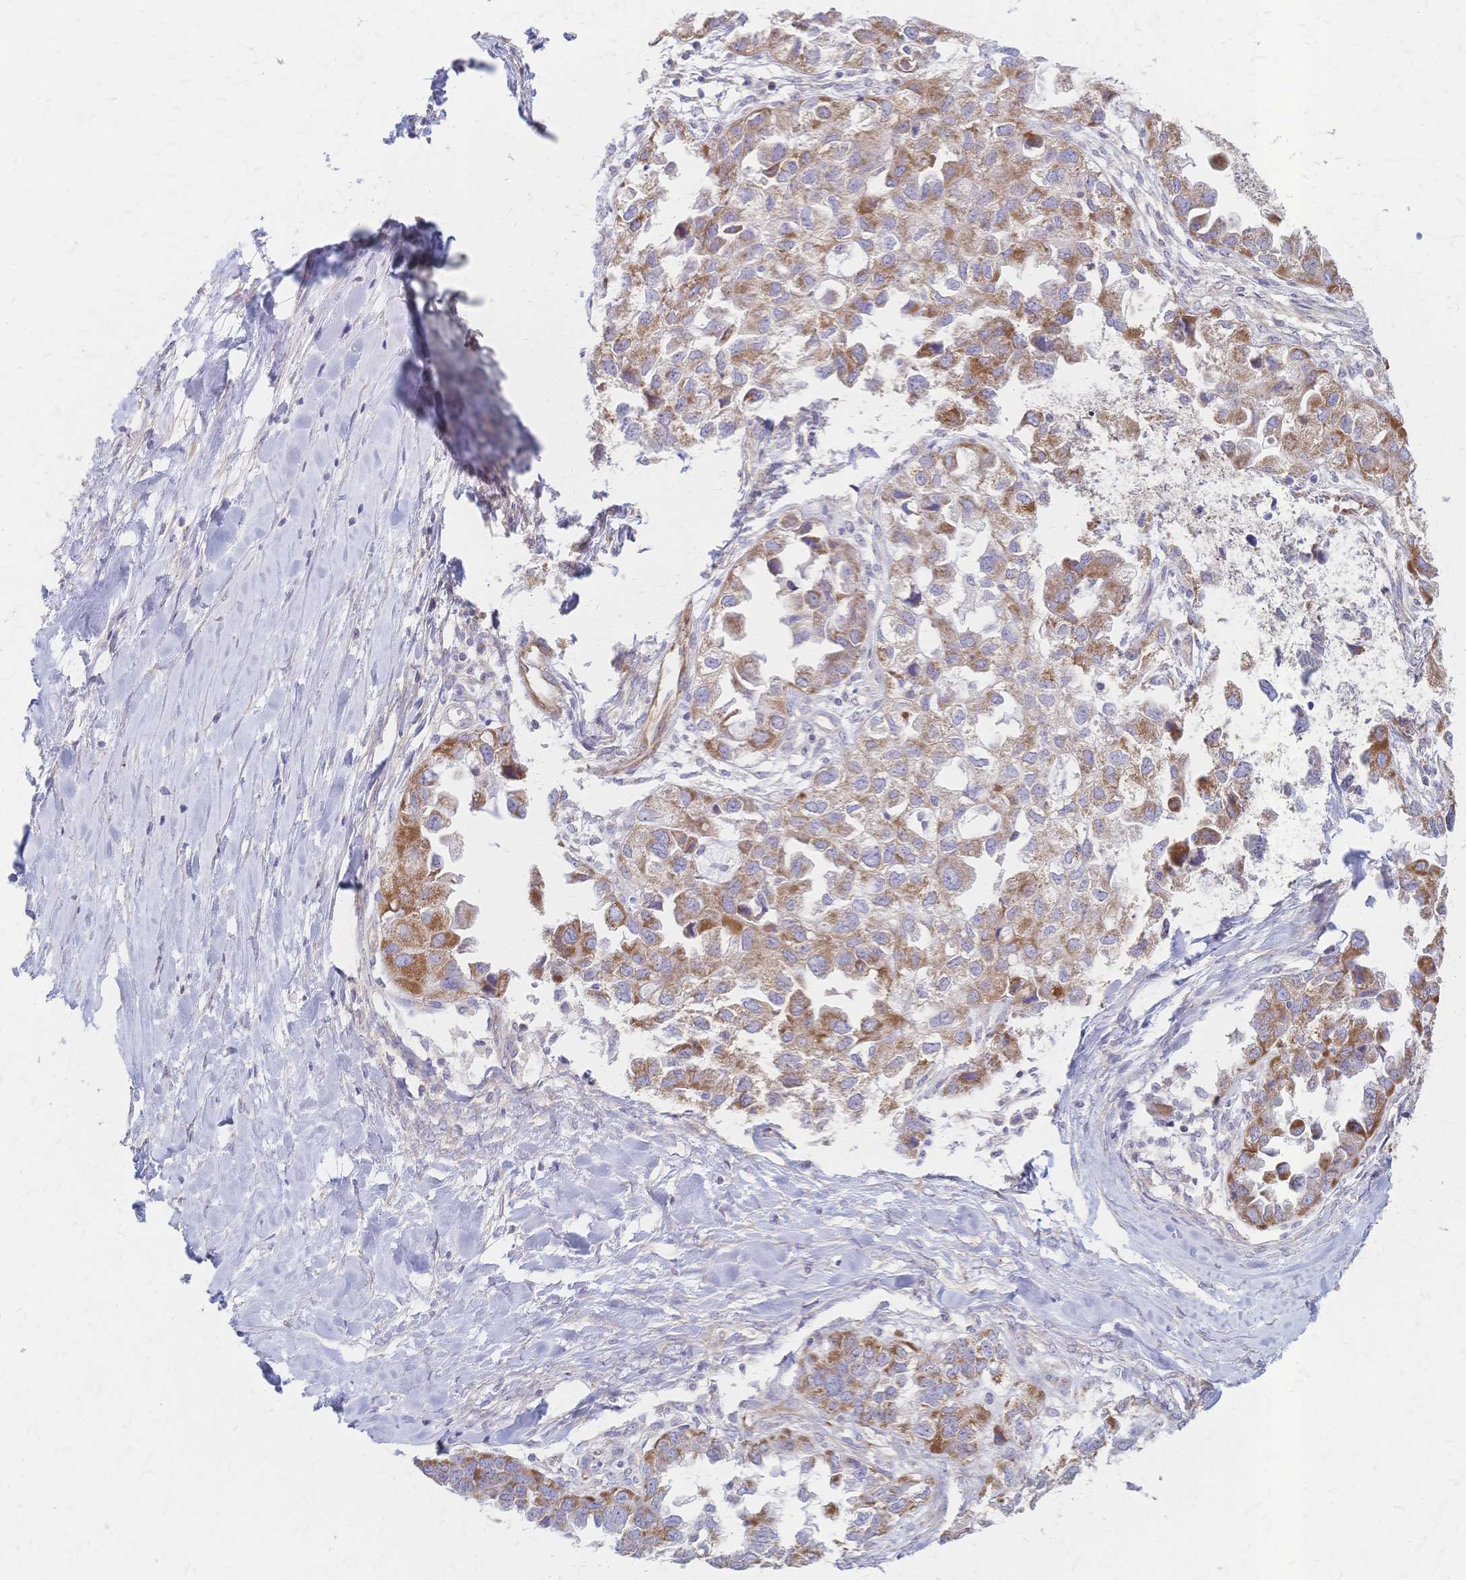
{"staining": {"intensity": "moderate", "quantity": ">75%", "location": "cytoplasmic/membranous"}, "tissue": "ovarian cancer", "cell_type": "Tumor cells", "image_type": "cancer", "snomed": [{"axis": "morphology", "description": "Cystadenocarcinoma, serous, NOS"}, {"axis": "topography", "description": "Ovary"}], "caption": "A high-resolution image shows immunohistochemistry (IHC) staining of ovarian serous cystadenocarcinoma, which reveals moderate cytoplasmic/membranous positivity in approximately >75% of tumor cells.", "gene": "CYB5A", "patient": {"sex": "female", "age": 84}}